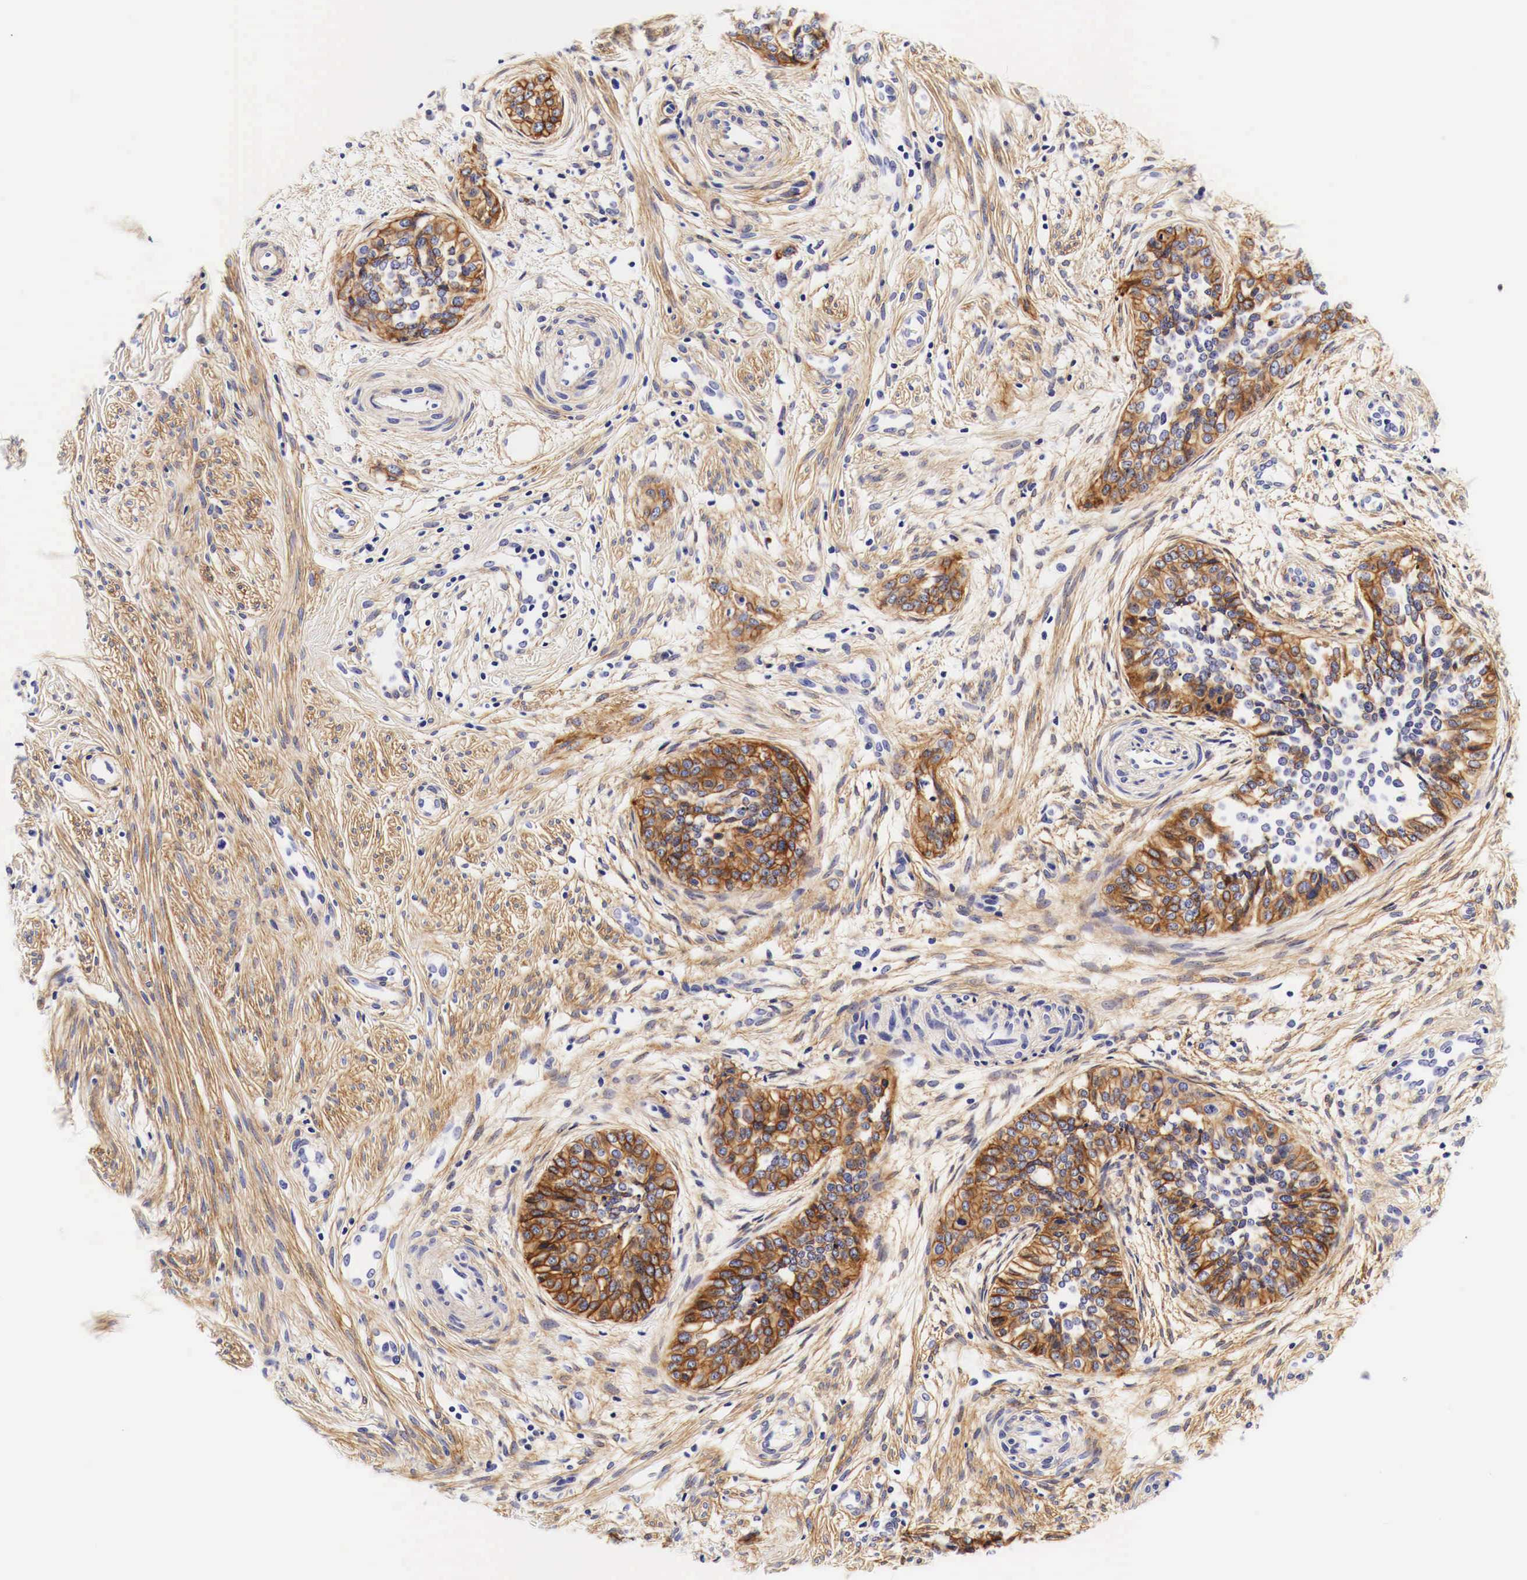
{"staining": {"intensity": "strong", "quantity": ">75%", "location": "cytoplasmic/membranous"}, "tissue": "cervical cancer", "cell_type": "Tumor cells", "image_type": "cancer", "snomed": [{"axis": "morphology", "description": "Squamous cell carcinoma, NOS"}, {"axis": "topography", "description": "Cervix"}], "caption": "Squamous cell carcinoma (cervical) stained for a protein (brown) exhibits strong cytoplasmic/membranous positive staining in approximately >75% of tumor cells.", "gene": "EGFR", "patient": {"sex": "female", "age": 34}}